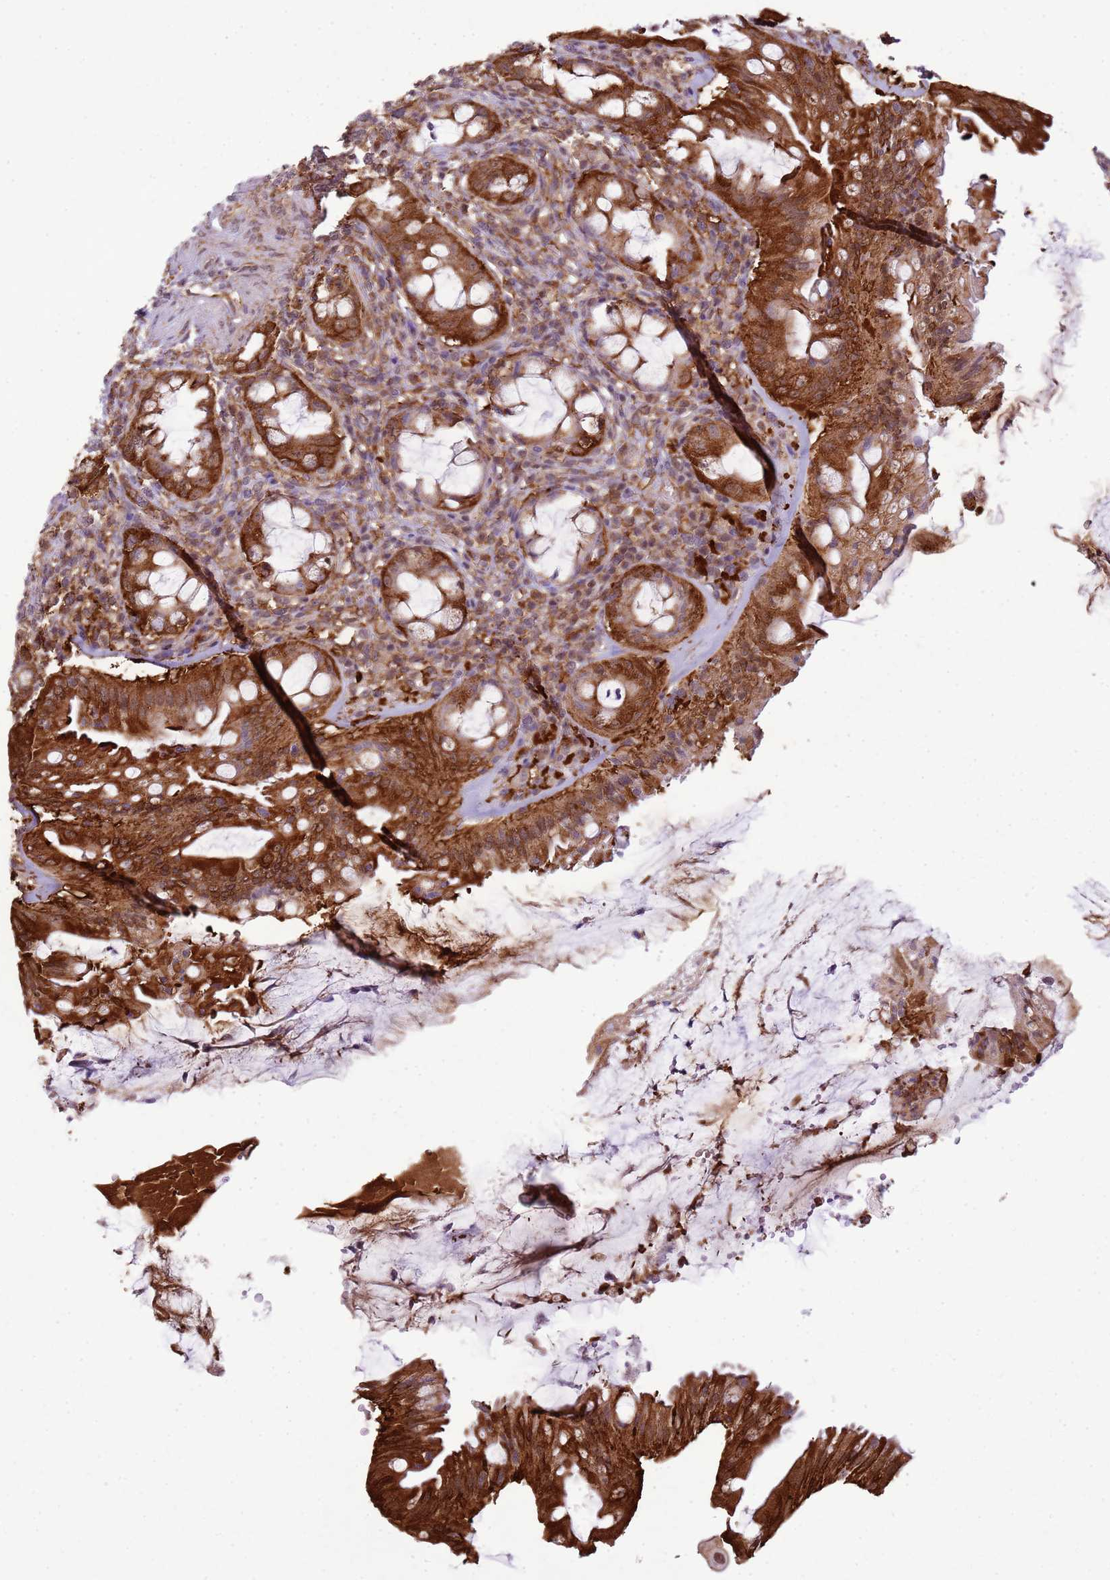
{"staining": {"intensity": "strong", "quantity": ">75%", "location": "cytoplasmic/membranous"}, "tissue": "rectum", "cell_type": "Glandular cells", "image_type": "normal", "snomed": [{"axis": "morphology", "description": "Normal tissue, NOS"}, {"axis": "topography", "description": "Rectum"}], "caption": "Immunohistochemistry (IHC) staining of unremarkable rectum, which shows high levels of strong cytoplasmic/membranous expression in about >75% of glandular cells indicating strong cytoplasmic/membranous protein staining. The staining was performed using DAB (brown) for protein detection and nuclei were counterstained in hematoxylin (blue).", "gene": "GABRE", "patient": {"sex": "female", "age": 57}}